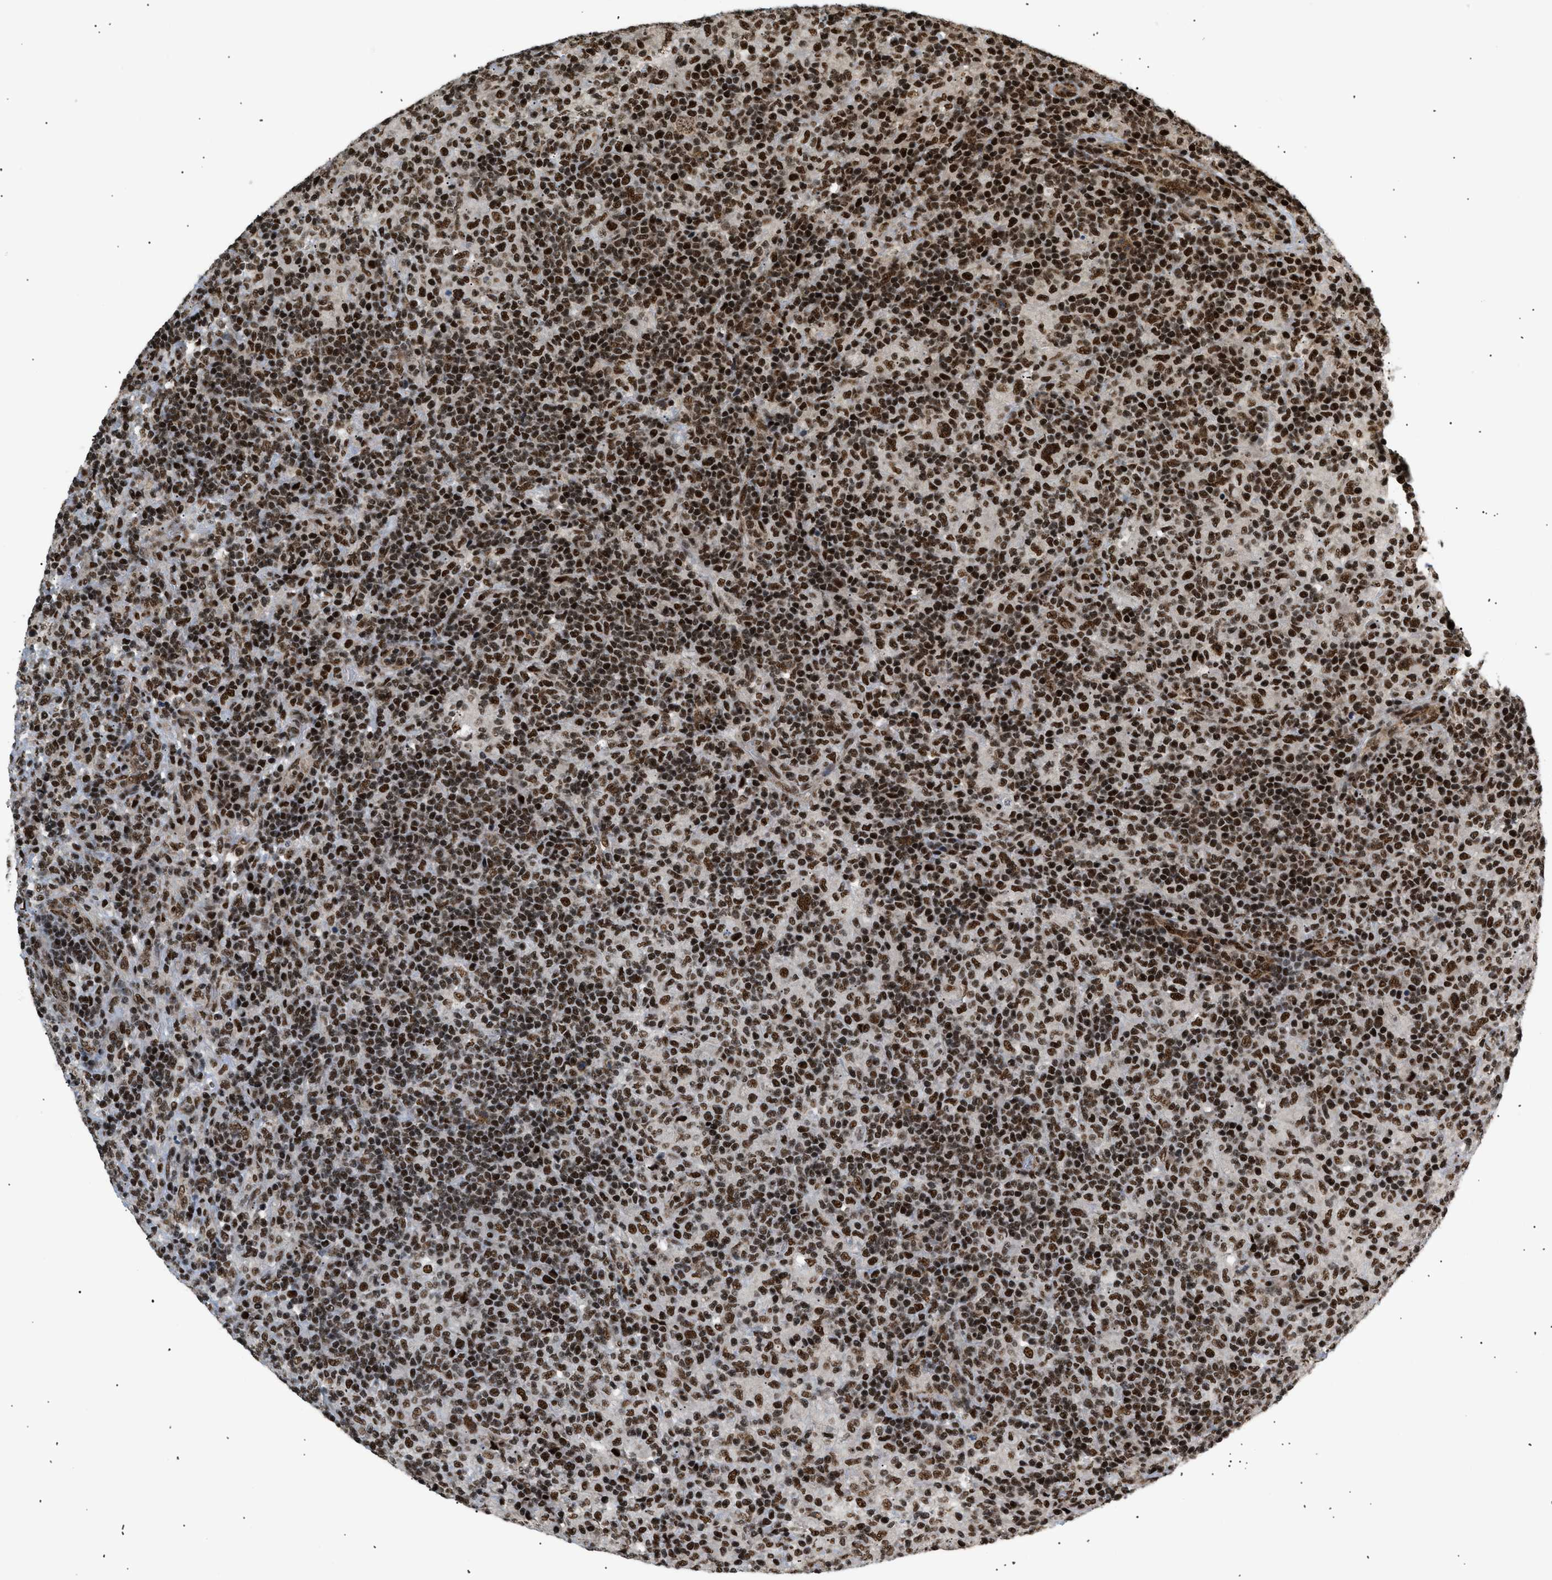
{"staining": {"intensity": "strong", "quantity": ">75%", "location": "nuclear"}, "tissue": "lymphoma", "cell_type": "Tumor cells", "image_type": "cancer", "snomed": [{"axis": "morphology", "description": "Hodgkin's disease, NOS"}, {"axis": "topography", "description": "Lymph node"}], "caption": "Immunohistochemistry image of Hodgkin's disease stained for a protein (brown), which displays high levels of strong nuclear staining in about >75% of tumor cells.", "gene": "RBM5", "patient": {"sex": "male", "age": 70}}